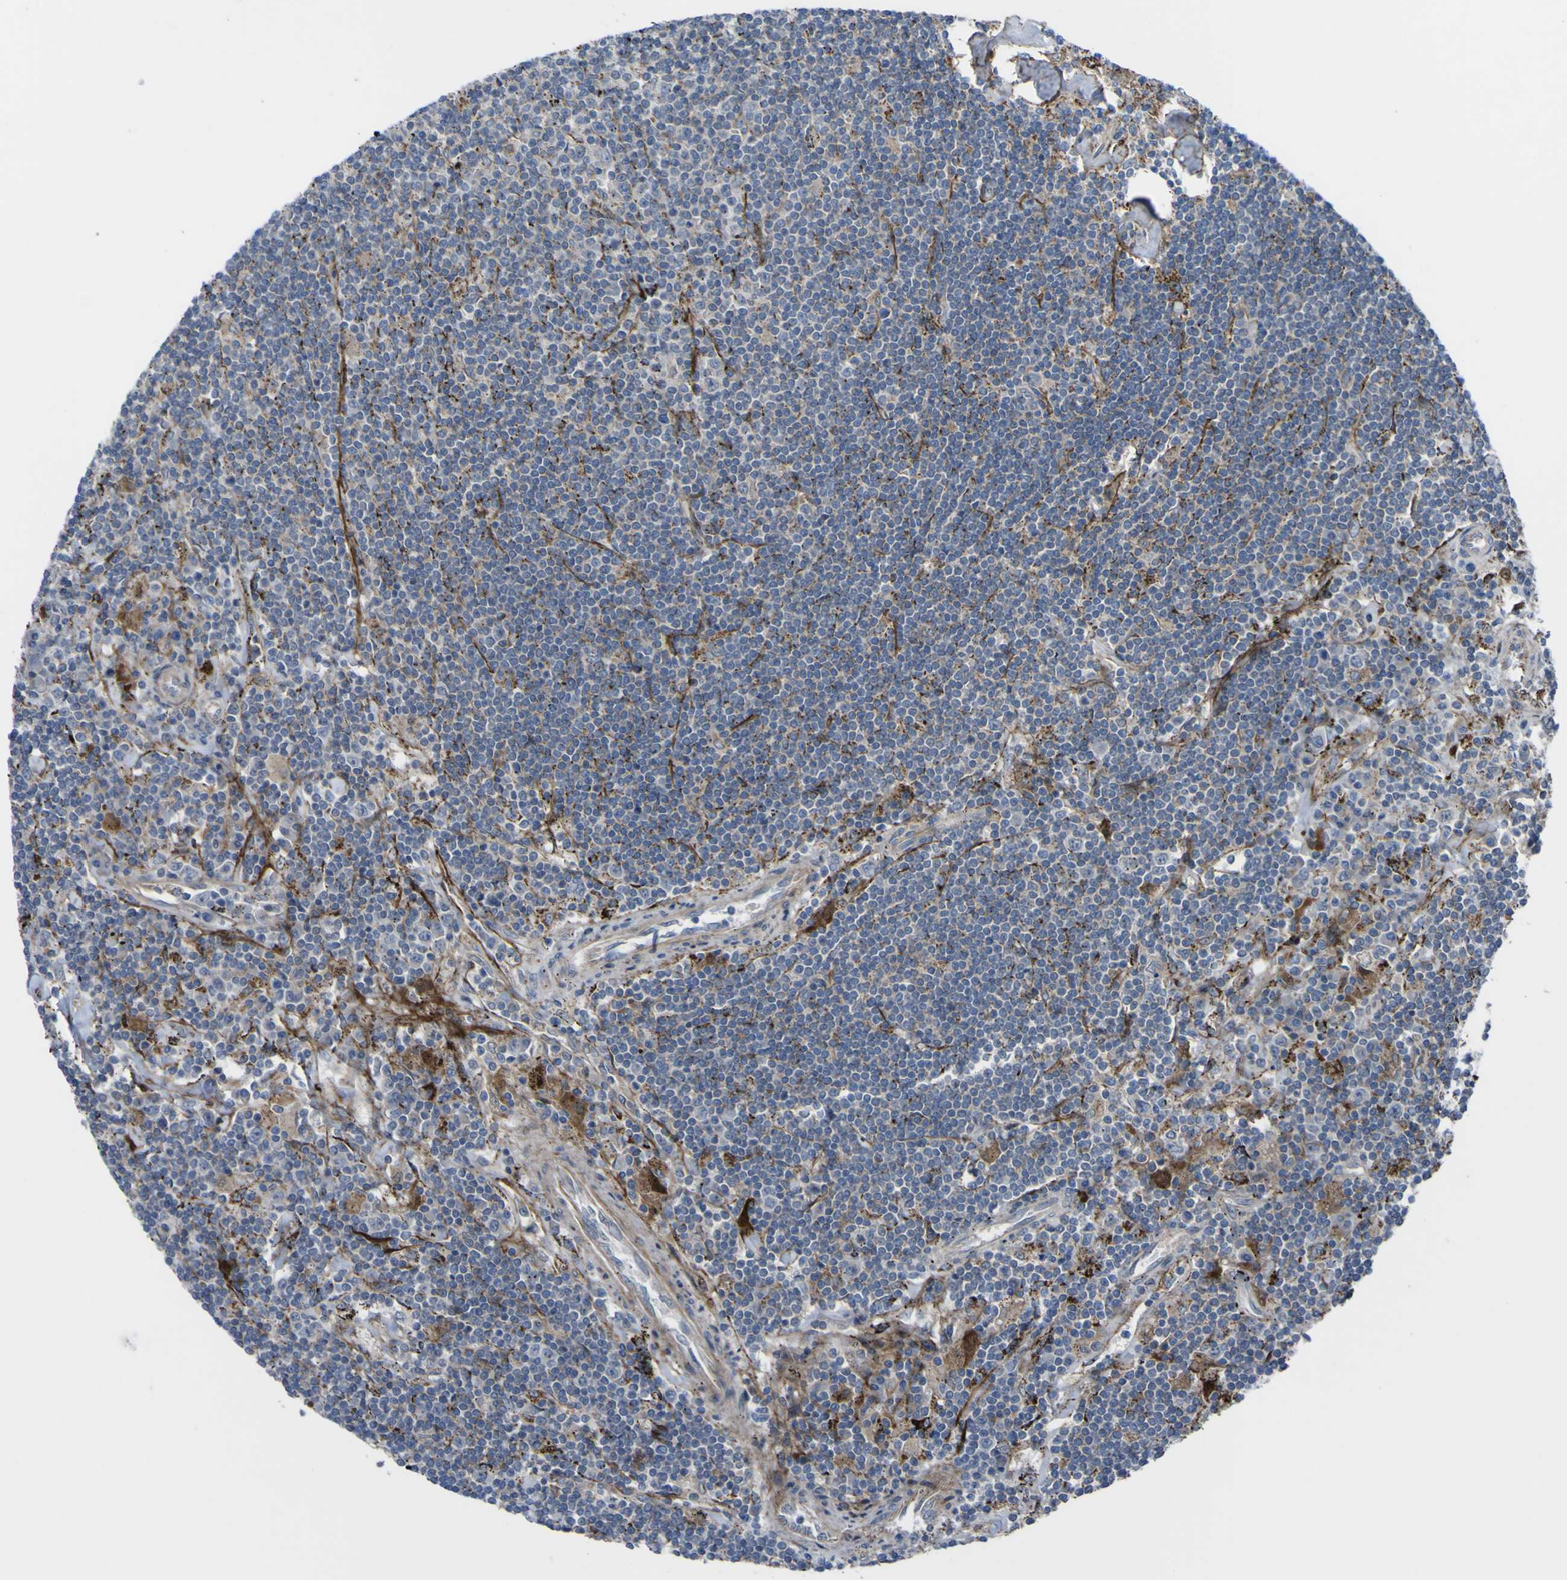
{"staining": {"intensity": "negative", "quantity": "none", "location": "none"}, "tissue": "lymphoma", "cell_type": "Tumor cells", "image_type": "cancer", "snomed": [{"axis": "morphology", "description": "Malignant lymphoma, non-Hodgkin's type, Low grade"}, {"axis": "topography", "description": "Spleen"}], "caption": "IHC micrograph of neoplastic tissue: low-grade malignant lymphoma, non-Hodgkin's type stained with DAB (3,3'-diaminobenzidine) demonstrates no significant protein expression in tumor cells.", "gene": "GPLD1", "patient": {"sex": "male", "age": 76}}